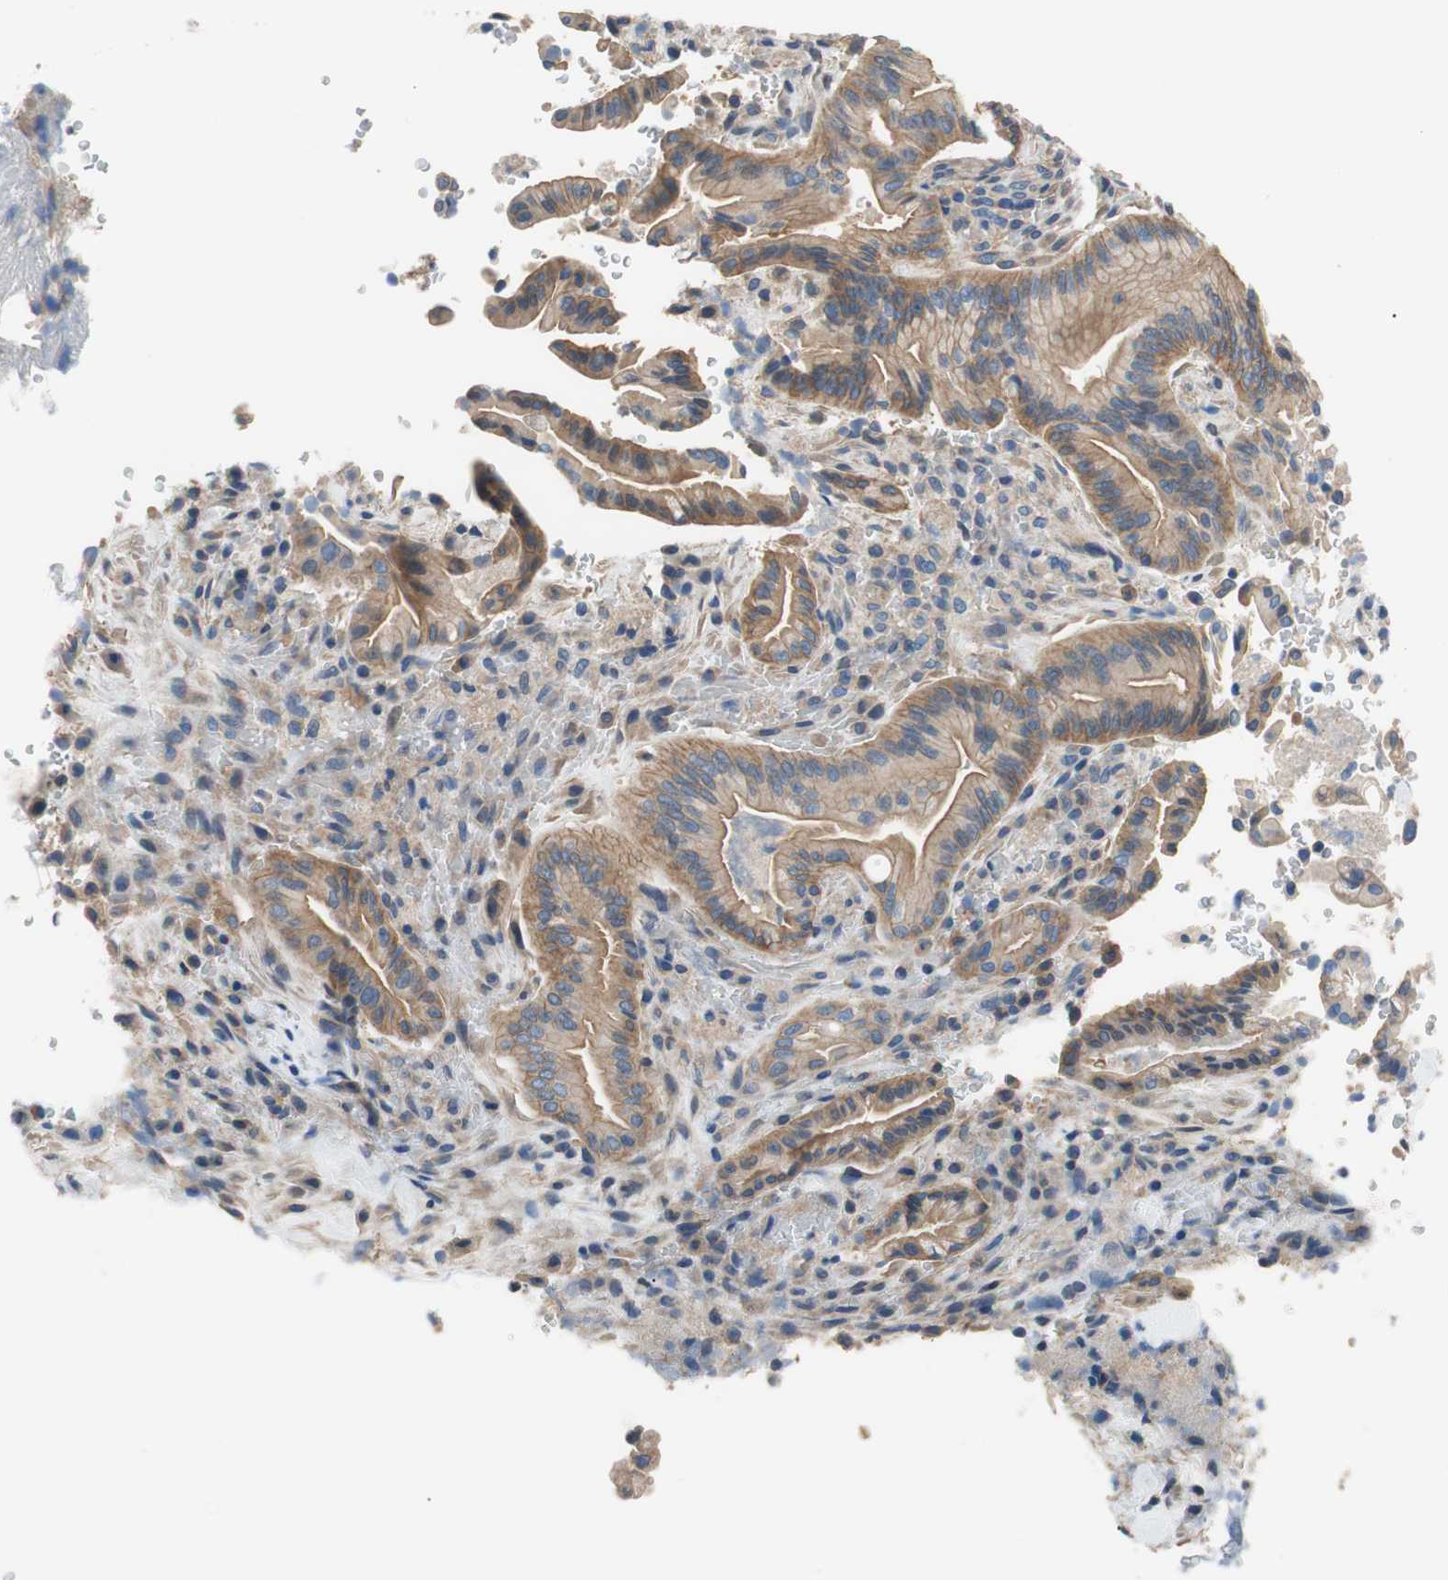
{"staining": {"intensity": "moderate", "quantity": ">75%", "location": "cytoplasmic/membranous"}, "tissue": "liver cancer", "cell_type": "Tumor cells", "image_type": "cancer", "snomed": [{"axis": "morphology", "description": "Cholangiocarcinoma"}, {"axis": "topography", "description": "Liver"}], "caption": "The immunohistochemical stain labels moderate cytoplasmic/membranous positivity in tumor cells of liver cancer tissue.", "gene": "CALML3", "patient": {"sex": "female", "age": 68}}